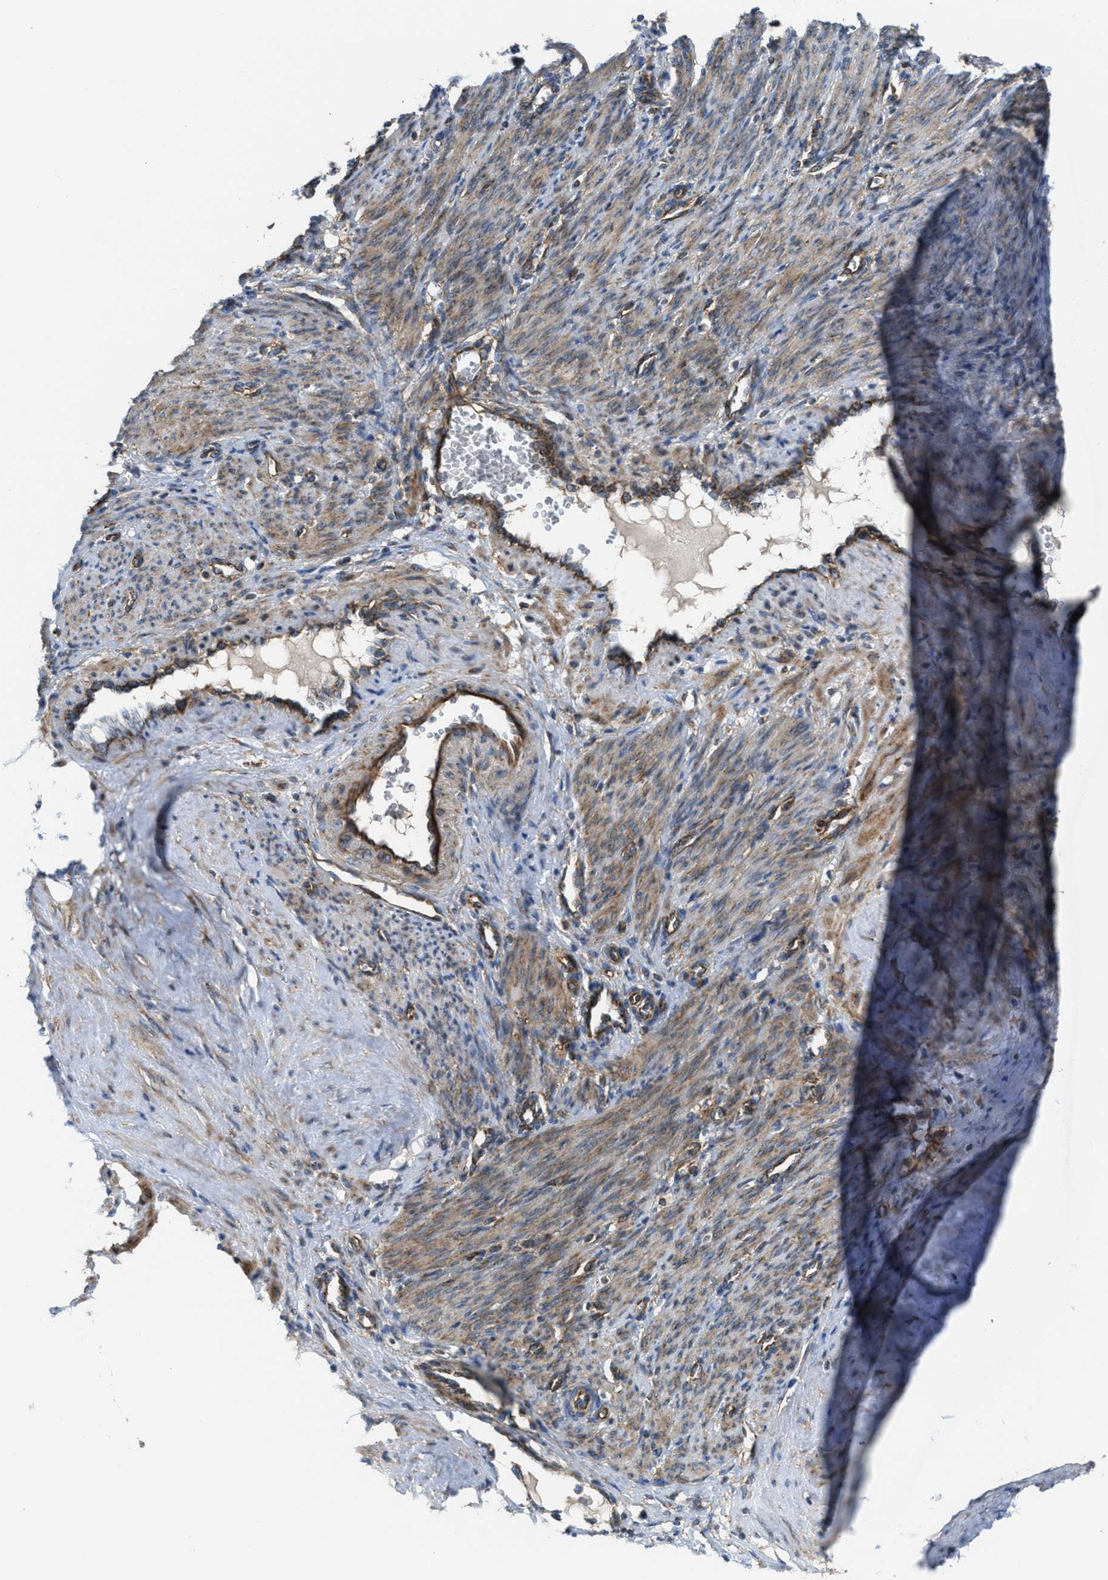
{"staining": {"intensity": "moderate", "quantity": ">75%", "location": "cytoplasmic/membranous"}, "tissue": "smooth muscle", "cell_type": "Smooth muscle cells", "image_type": "normal", "snomed": [{"axis": "morphology", "description": "Normal tissue, NOS"}, {"axis": "topography", "description": "Endometrium"}], "caption": "Moderate cytoplasmic/membranous staining for a protein is identified in approximately >75% of smooth muscle cells of benign smooth muscle using immunohistochemistry (IHC).", "gene": "SLC10A3", "patient": {"sex": "female", "age": 33}}